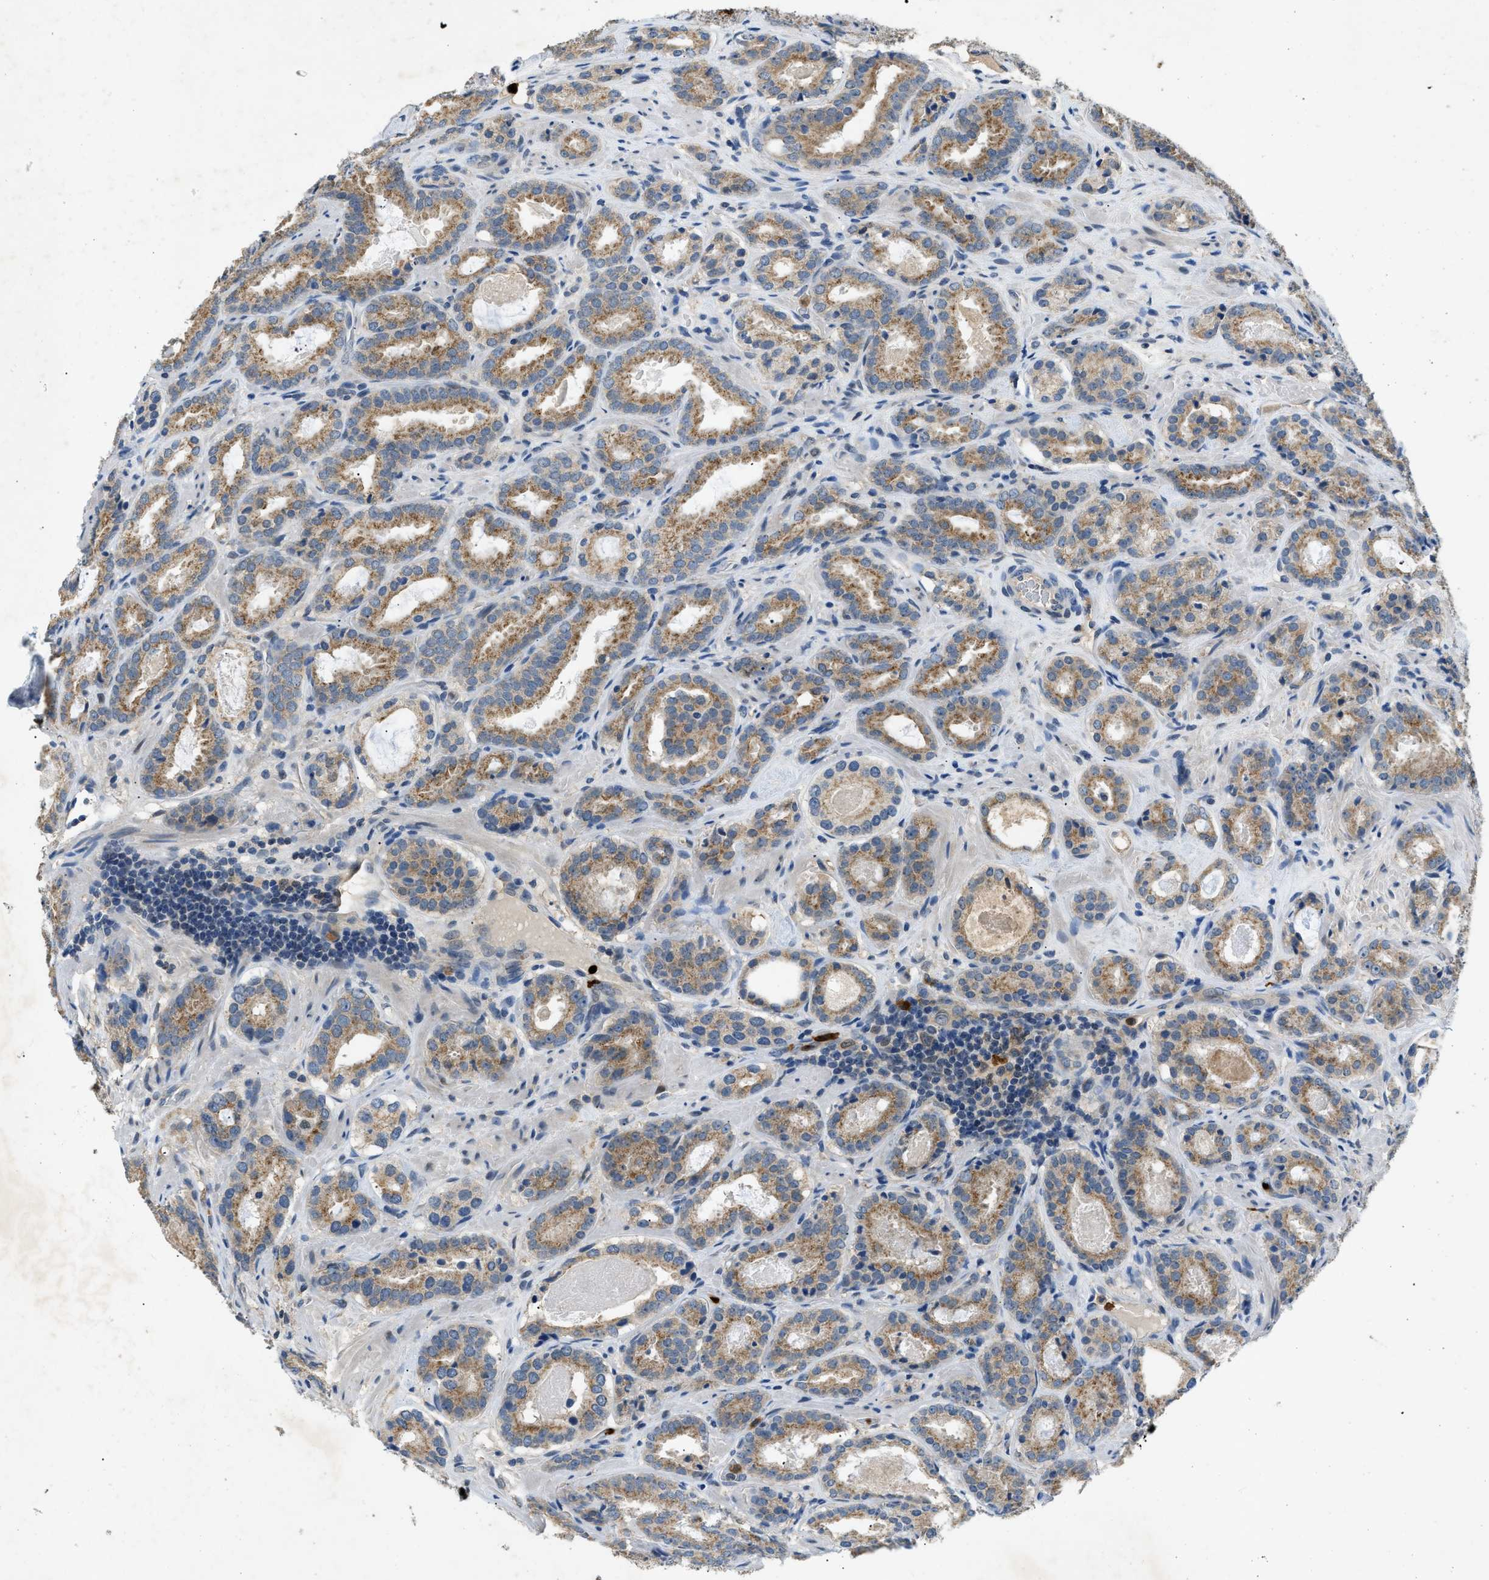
{"staining": {"intensity": "moderate", "quantity": ">75%", "location": "cytoplasmic/membranous"}, "tissue": "prostate cancer", "cell_type": "Tumor cells", "image_type": "cancer", "snomed": [{"axis": "morphology", "description": "Adenocarcinoma, Low grade"}, {"axis": "topography", "description": "Prostate"}], "caption": "About >75% of tumor cells in adenocarcinoma (low-grade) (prostate) display moderate cytoplasmic/membranous protein expression as visualized by brown immunohistochemical staining.", "gene": "TOMM34", "patient": {"sex": "male", "age": 69}}